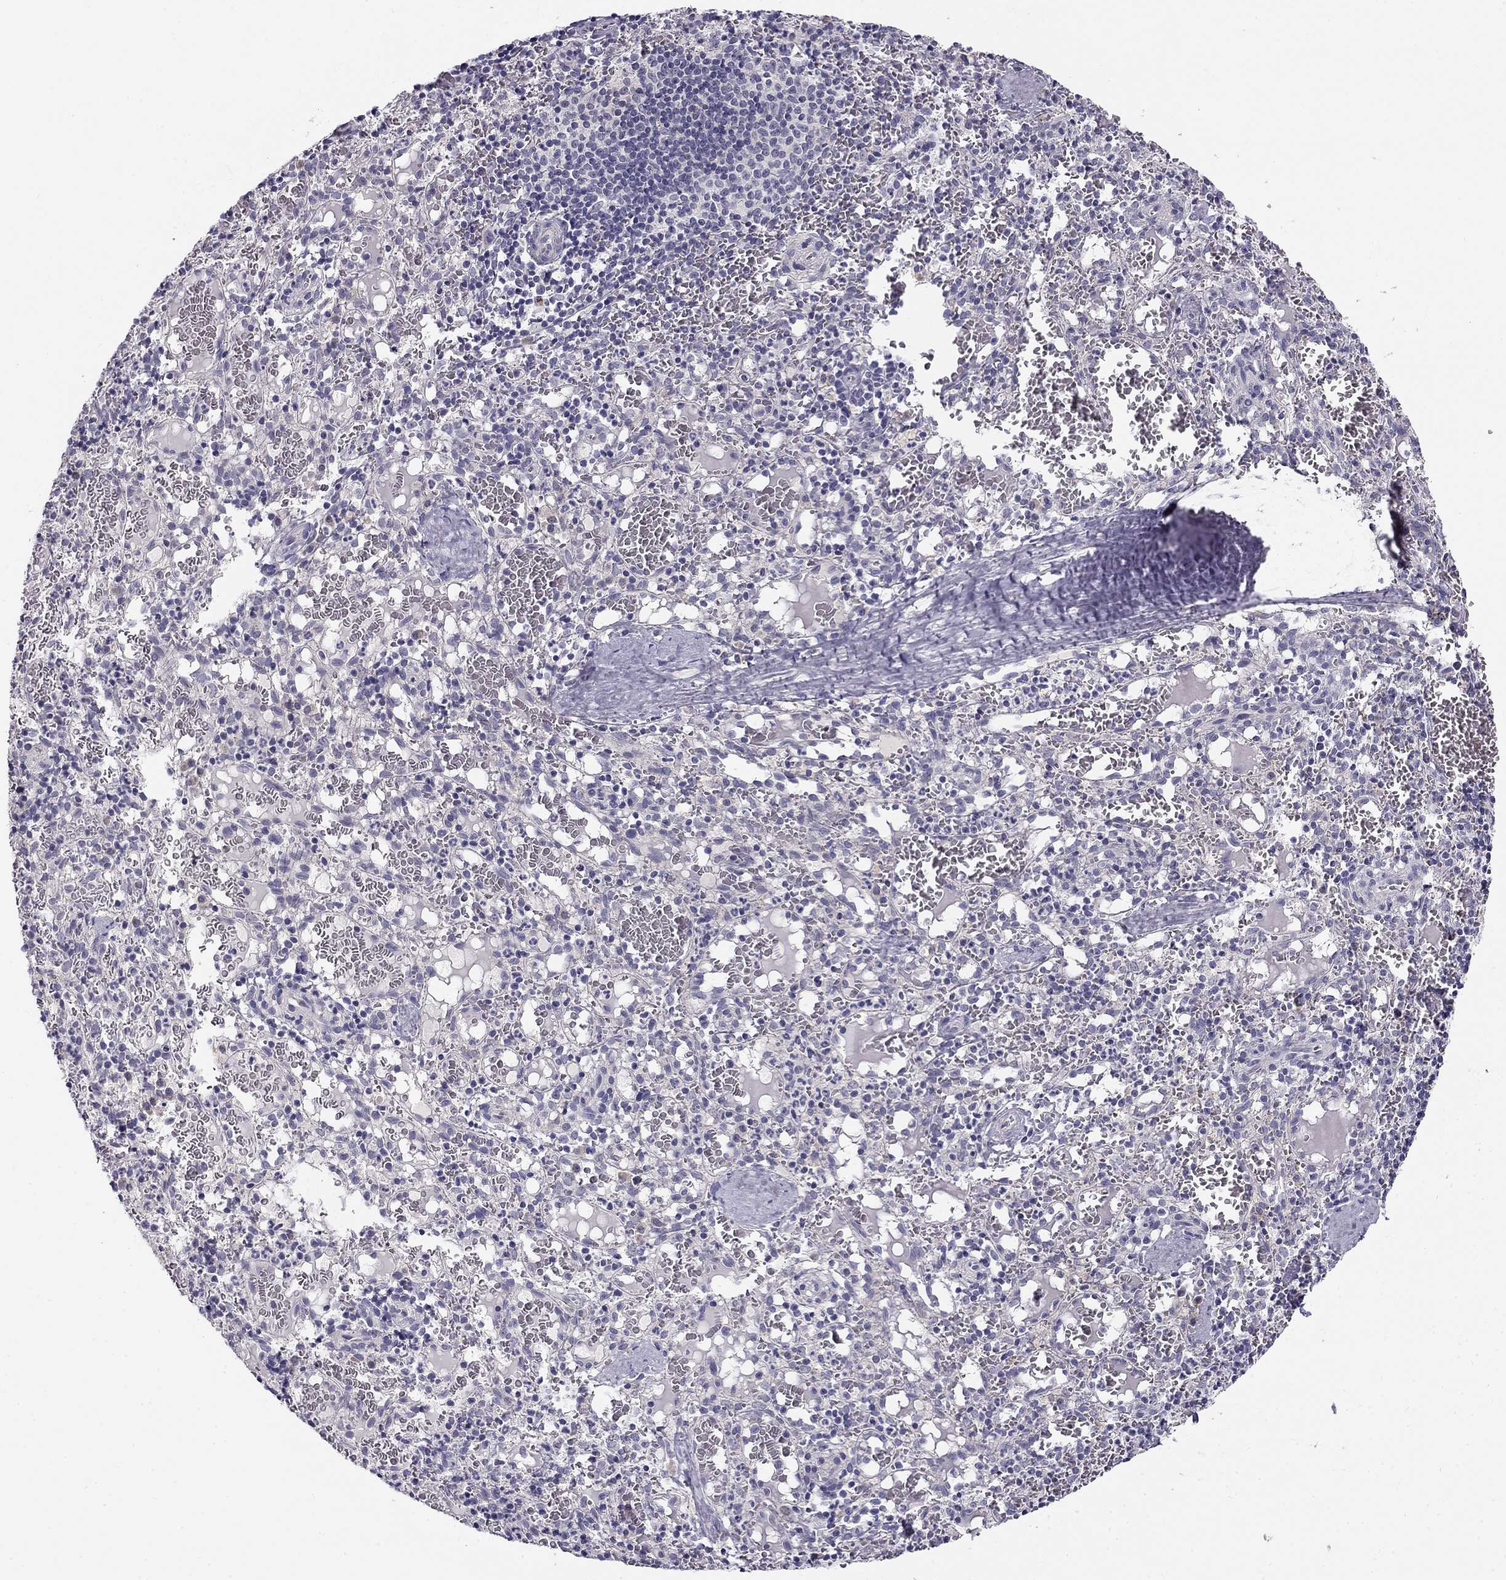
{"staining": {"intensity": "negative", "quantity": "none", "location": "none"}, "tissue": "spleen", "cell_type": "Cells in red pulp", "image_type": "normal", "snomed": [{"axis": "morphology", "description": "Normal tissue, NOS"}, {"axis": "topography", "description": "Spleen"}], "caption": "The immunohistochemistry micrograph has no significant expression in cells in red pulp of spleen.", "gene": "CNR1", "patient": {"sex": "male", "age": 11}}